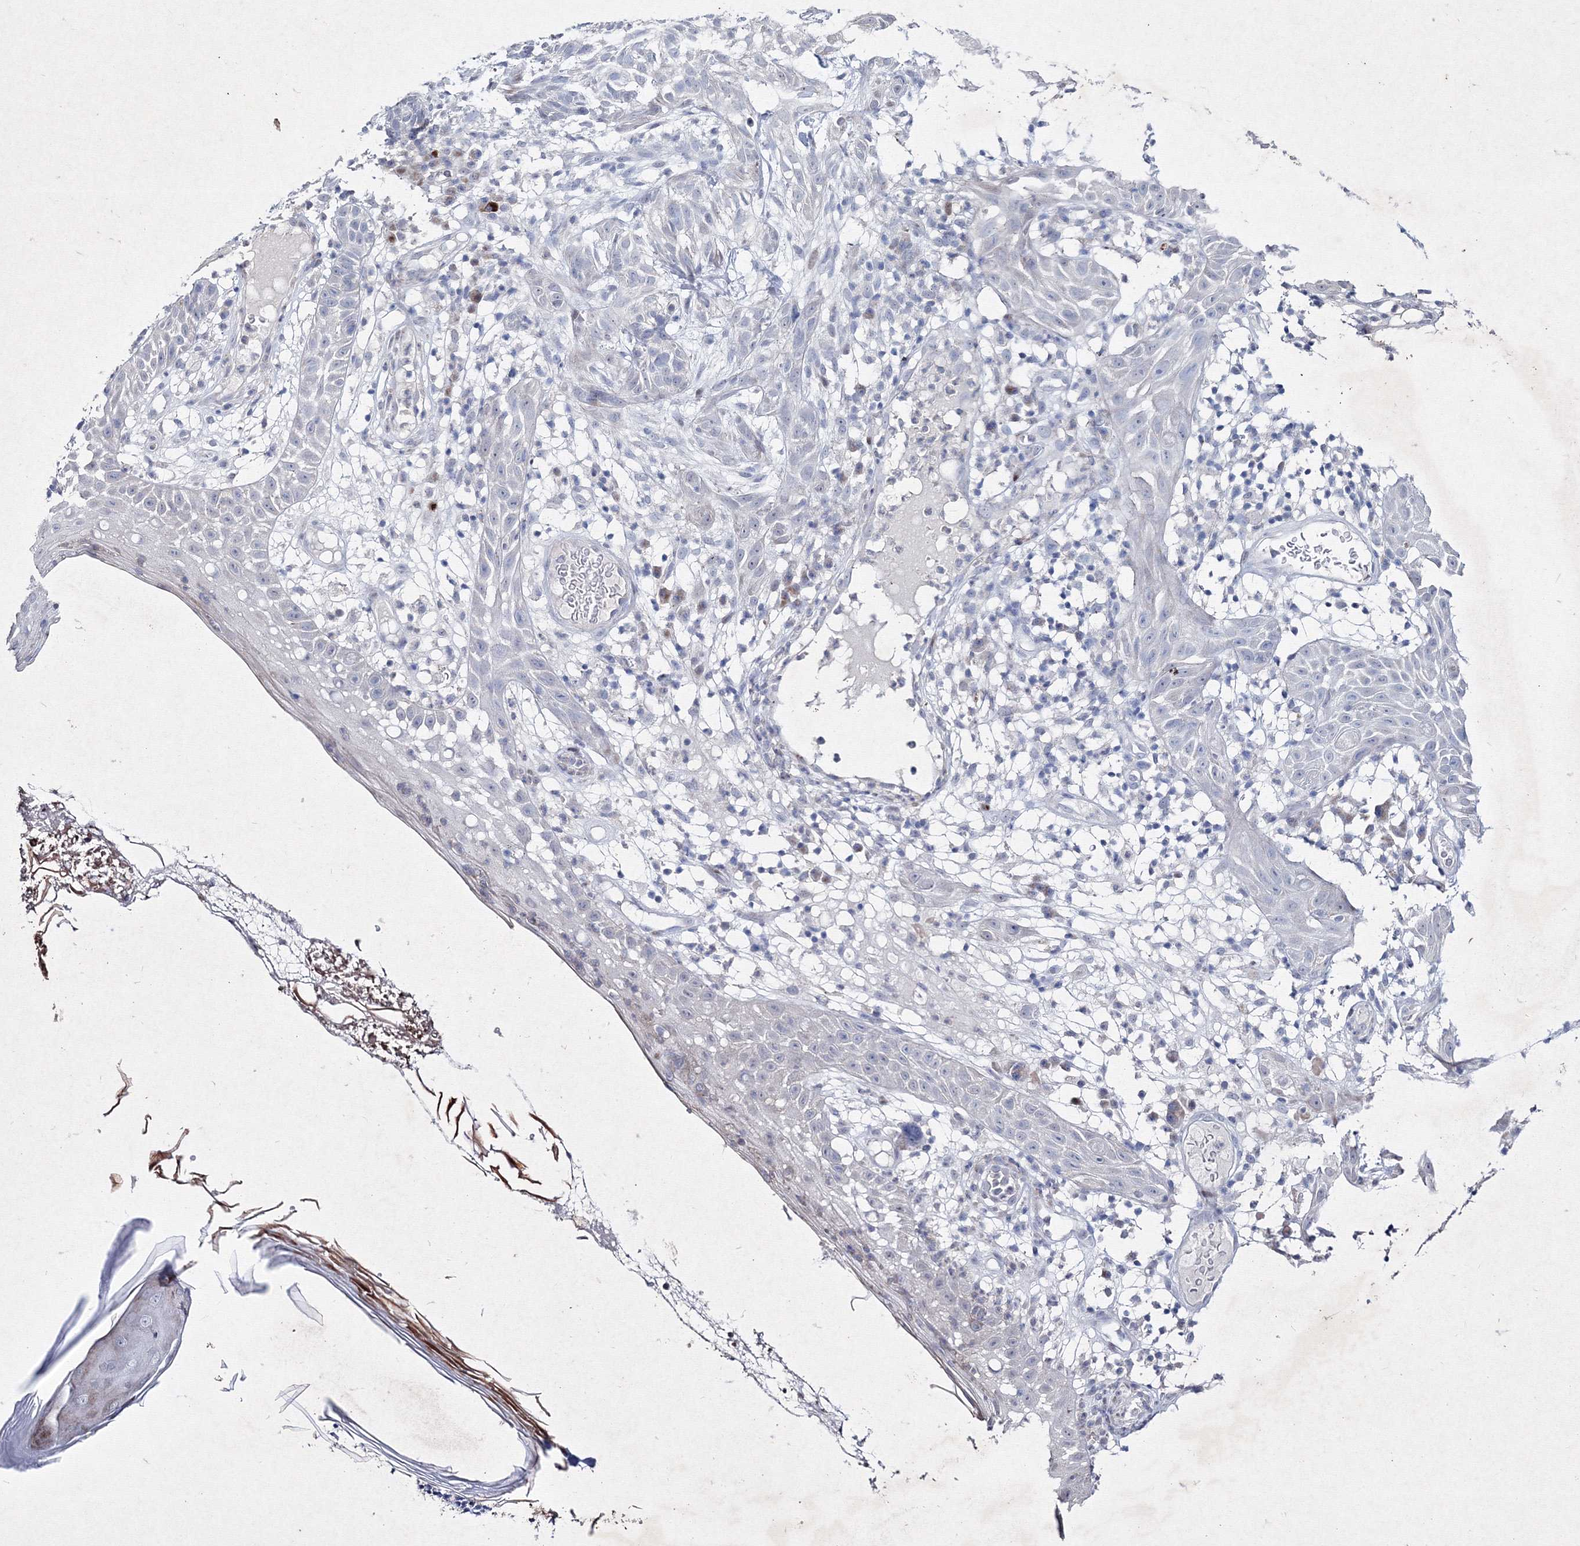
{"staining": {"intensity": "negative", "quantity": "none", "location": "none"}, "tissue": "skin cancer", "cell_type": "Tumor cells", "image_type": "cancer", "snomed": [{"axis": "morphology", "description": "Basal cell carcinoma"}, {"axis": "topography", "description": "Skin"}], "caption": "Human skin basal cell carcinoma stained for a protein using immunohistochemistry (IHC) reveals no staining in tumor cells.", "gene": "SMIM29", "patient": {"sex": "male", "age": 85}}